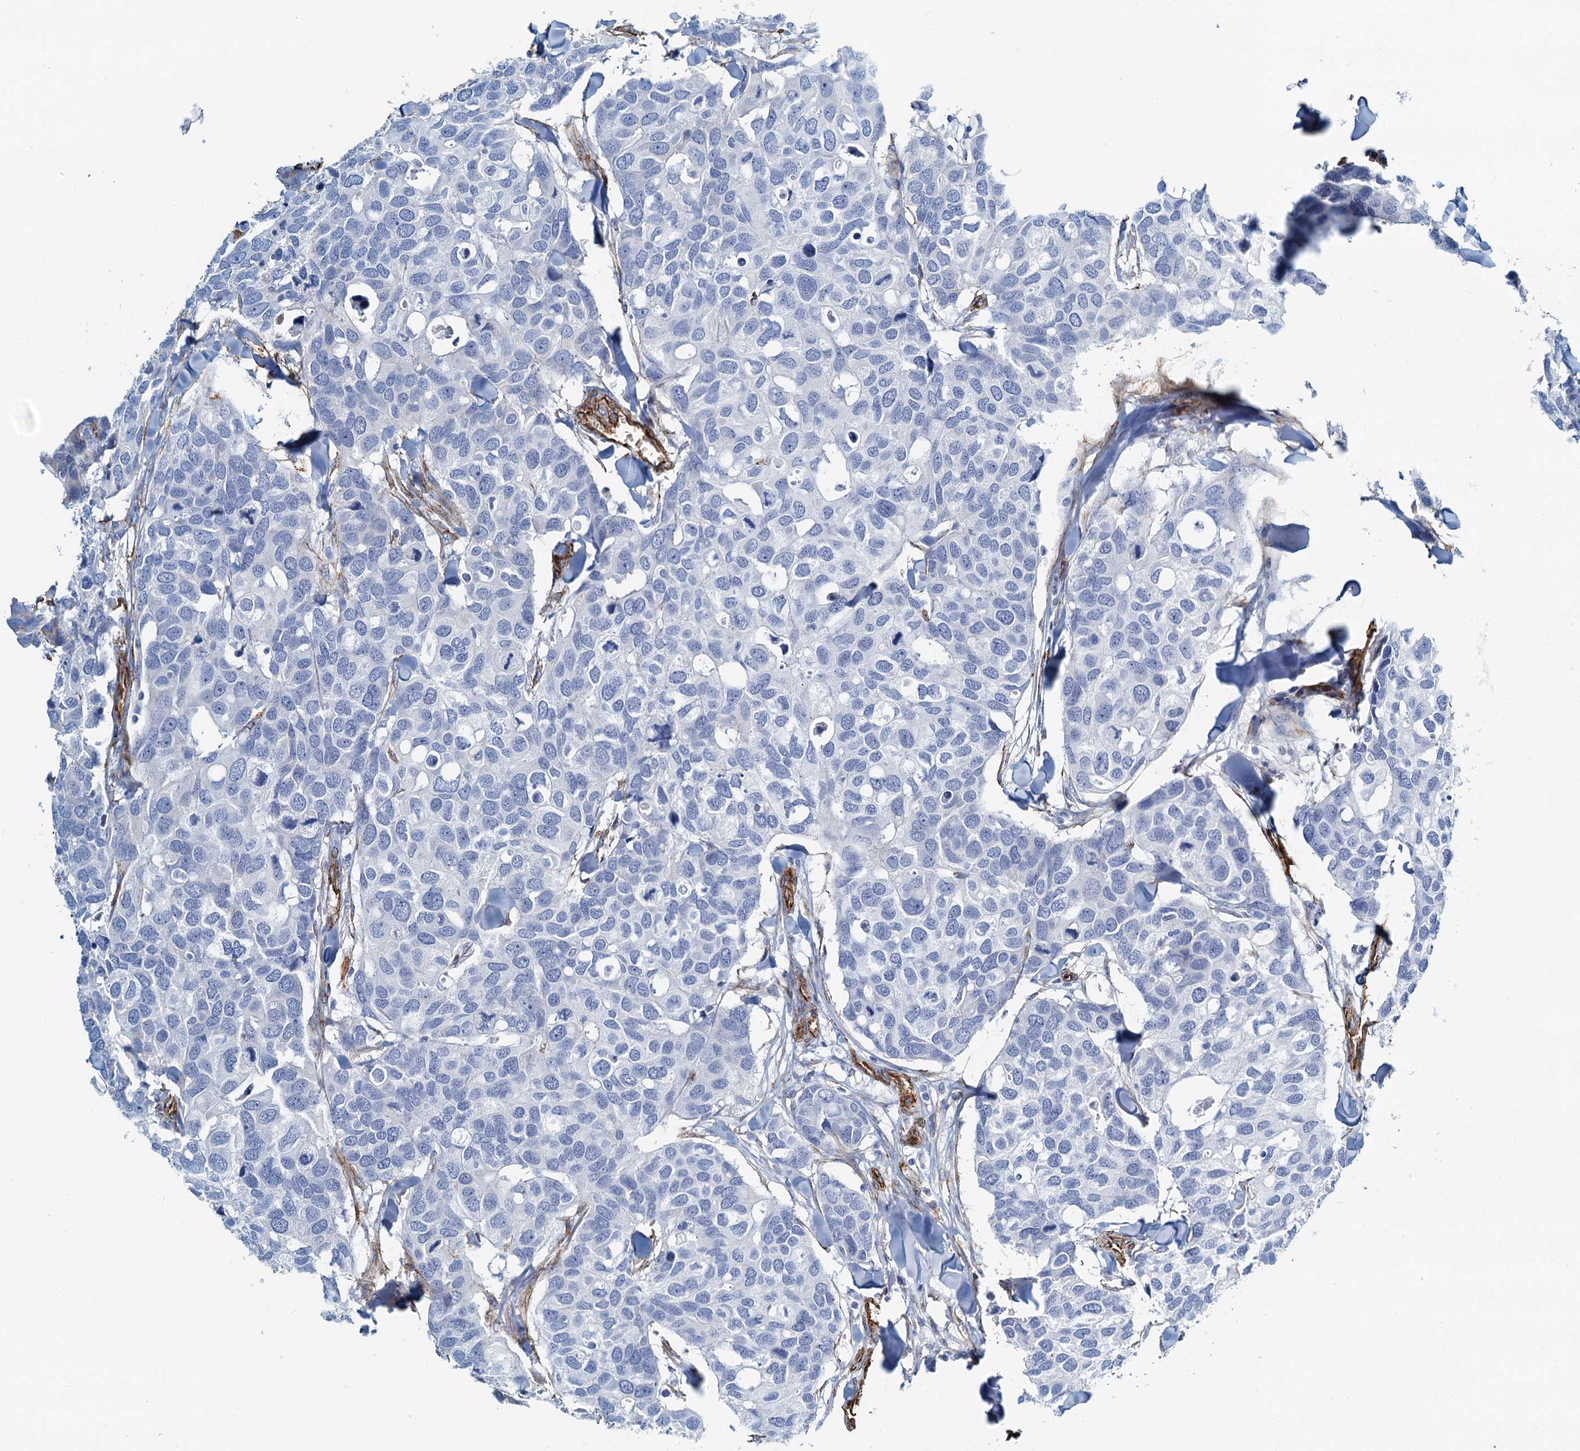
{"staining": {"intensity": "negative", "quantity": "none", "location": "none"}, "tissue": "breast cancer", "cell_type": "Tumor cells", "image_type": "cancer", "snomed": [{"axis": "morphology", "description": "Duct carcinoma"}, {"axis": "topography", "description": "Breast"}], "caption": "This micrograph is of invasive ductal carcinoma (breast) stained with immunohistochemistry (IHC) to label a protein in brown with the nuclei are counter-stained blue. There is no staining in tumor cells. Nuclei are stained in blue.", "gene": "DGKG", "patient": {"sex": "female", "age": 83}}